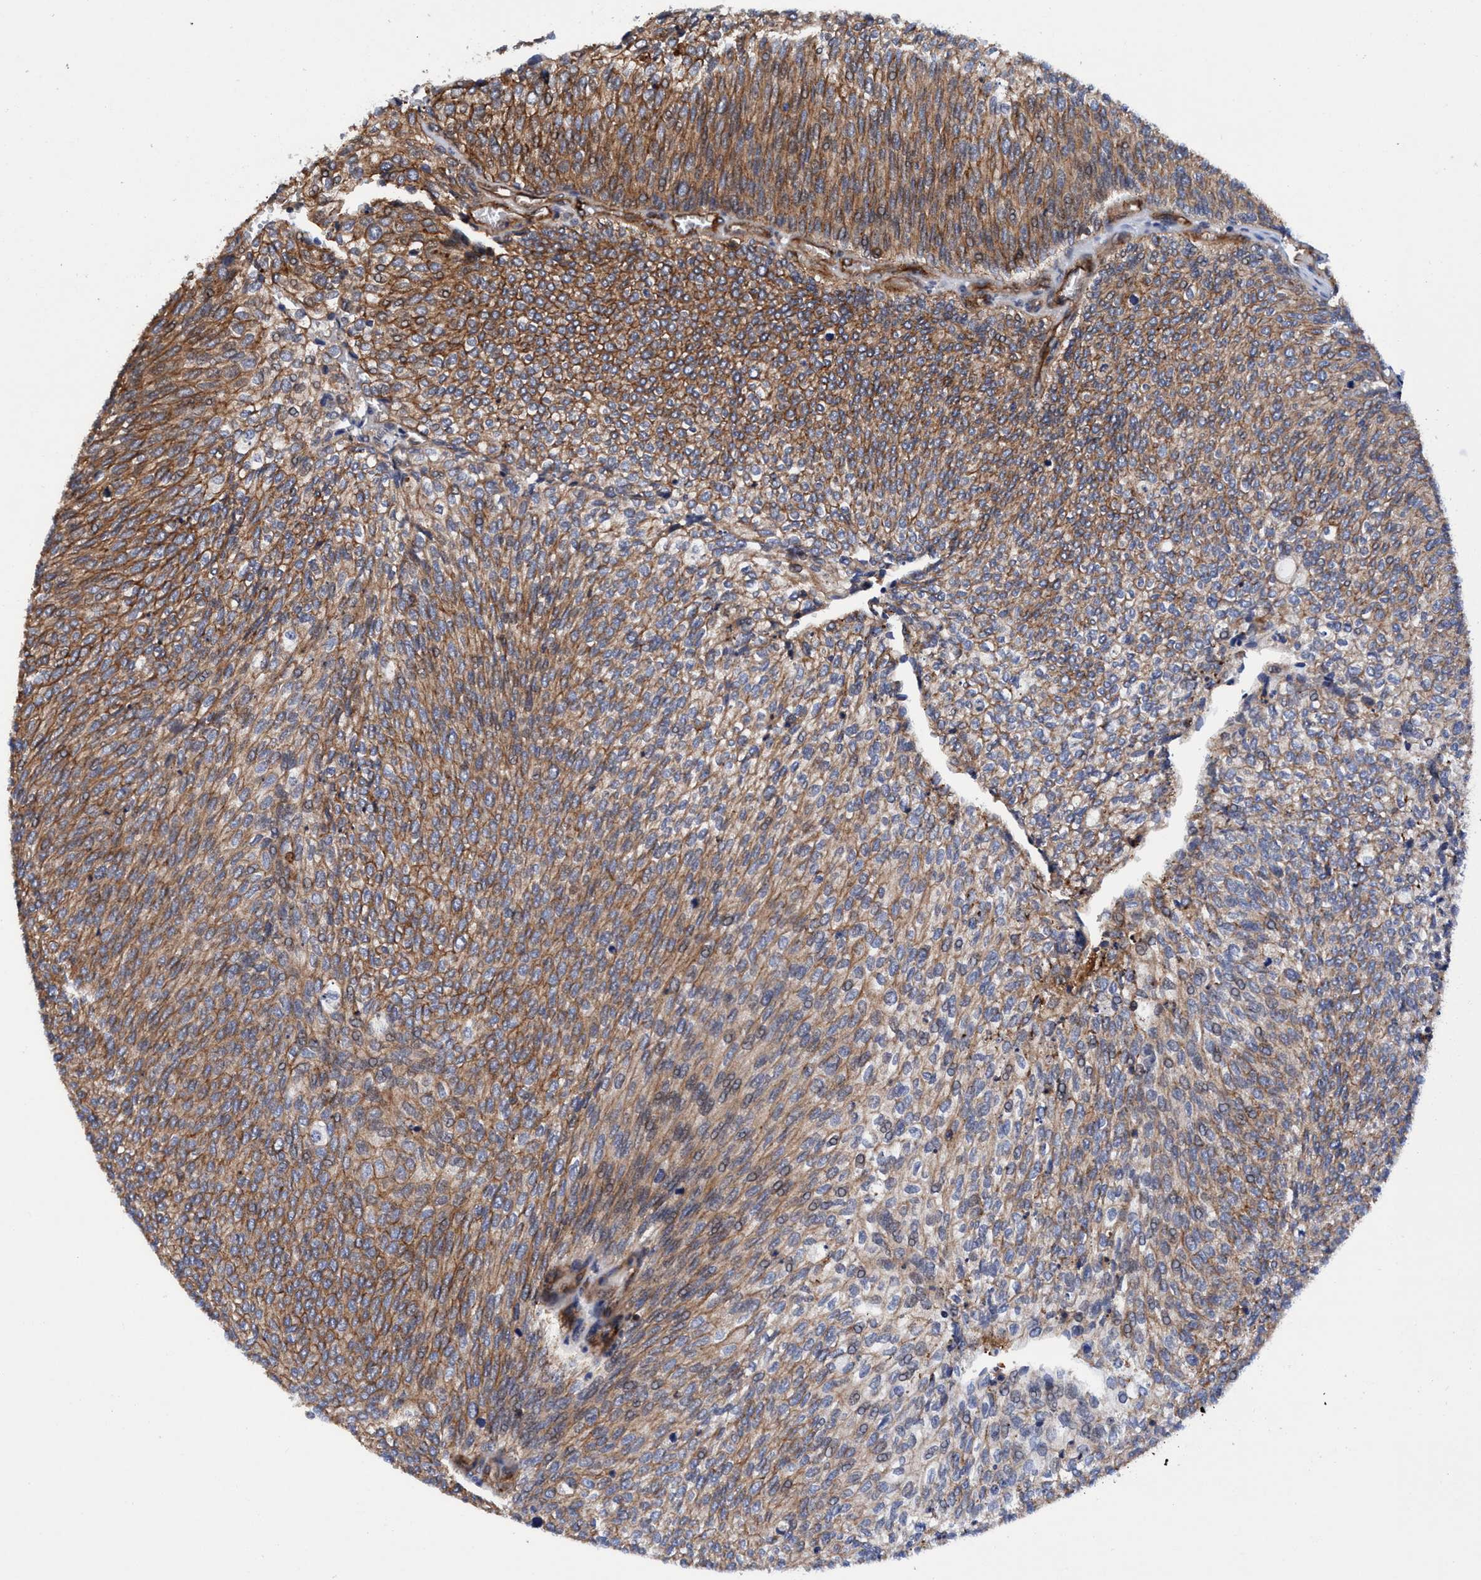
{"staining": {"intensity": "strong", "quantity": ">75%", "location": "cytoplasmic/membranous"}, "tissue": "urothelial cancer", "cell_type": "Tumor cells", "image_type": "cancer", "snomed": [{"axis": "morphology", "description": "Urothelial carcinoma, Low grade"}, {"axis": "topography", "description": "Urinary bladder"}], "caption": "This is an image of IHC staining of urothelial cancer, which shows strong expression in the cytoplasmic/membranous of tumor cells.", "gene": "MCM3AP", "patient": {"sex": "female", "age": 79}}